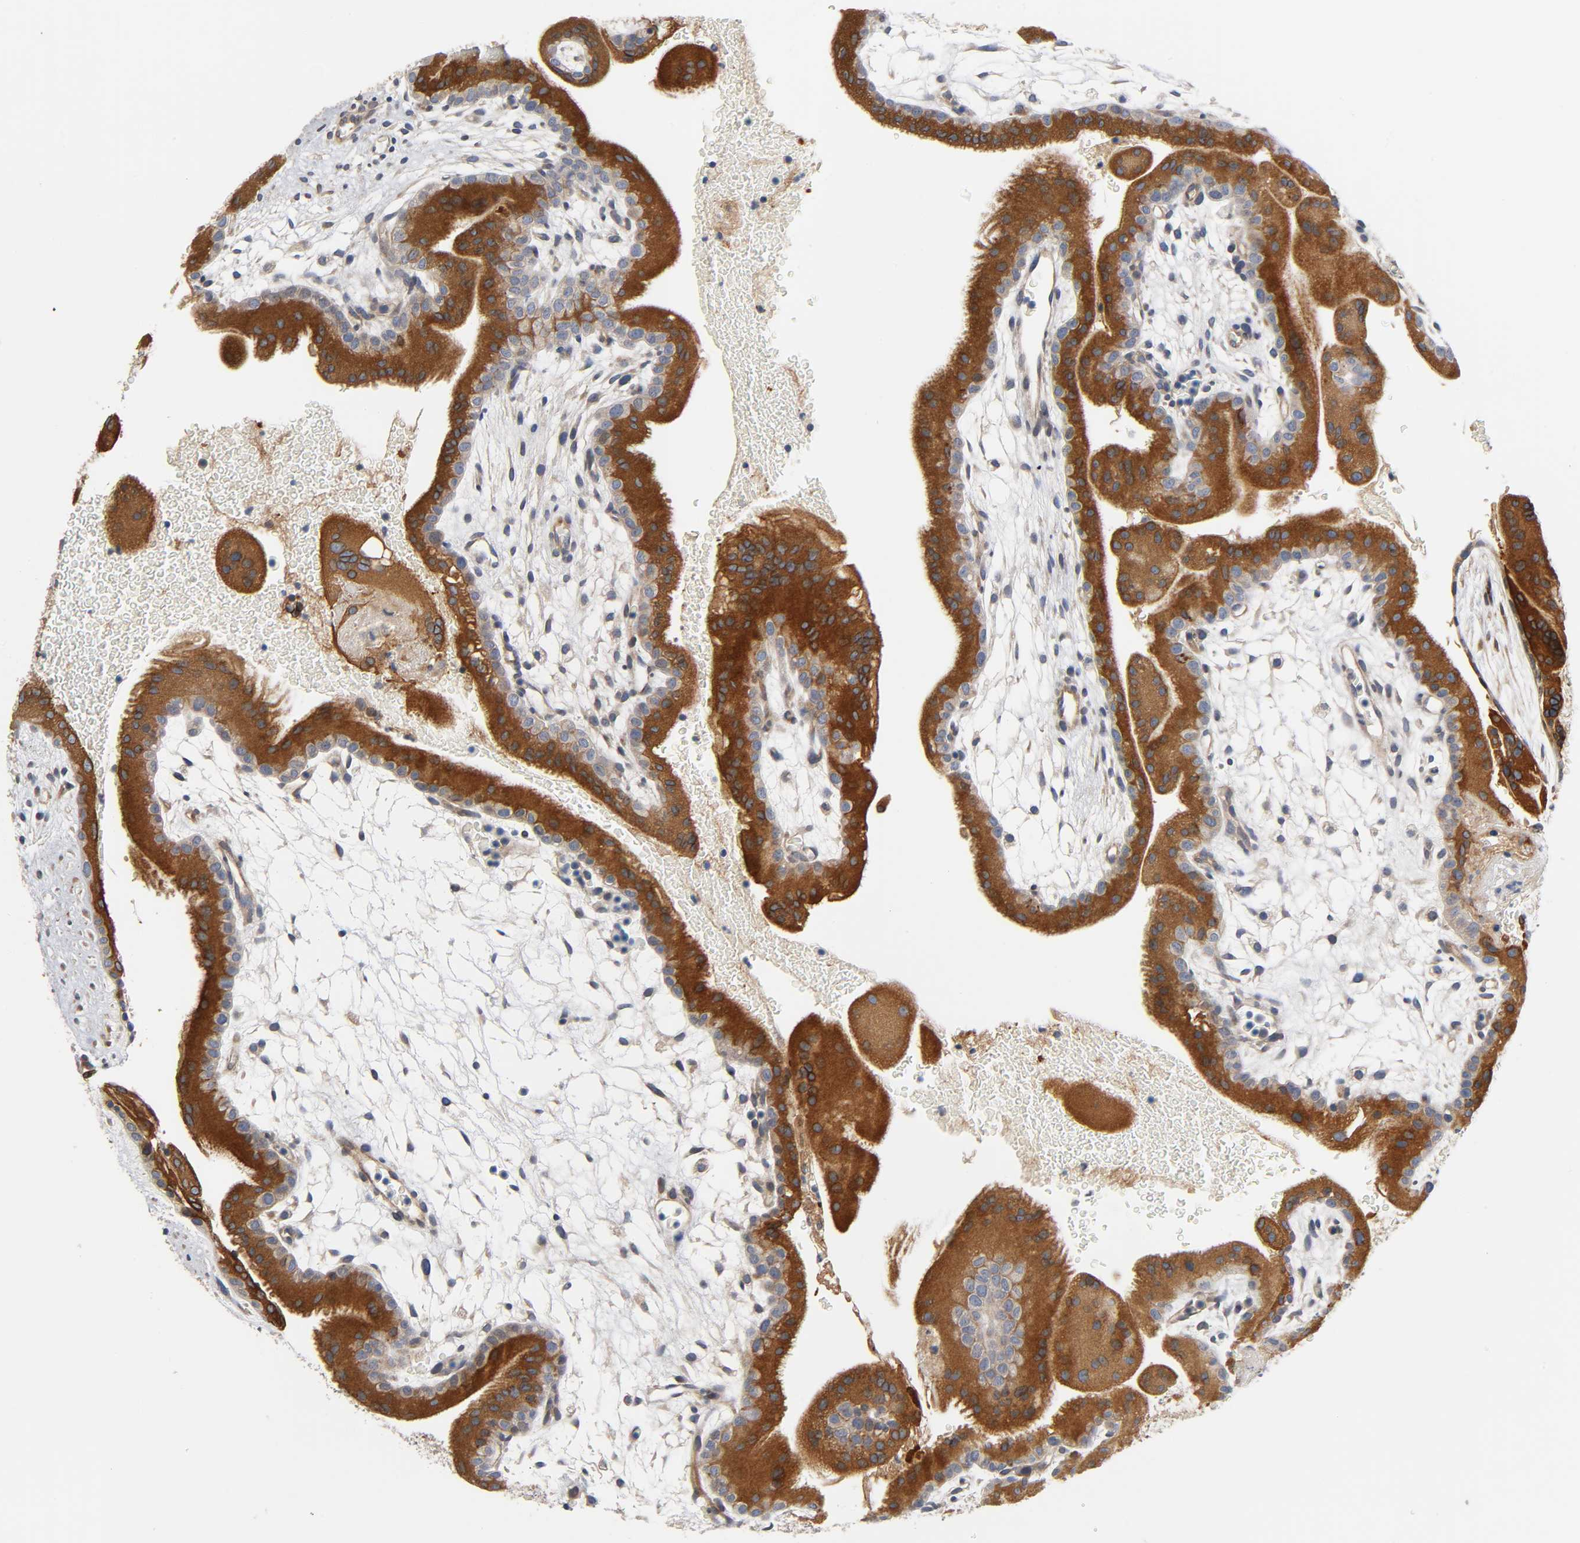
{"staining": {"intensity": "strong", "quantity": ">75%", "location": "cytoplasmic/membranous"}, "tissue": "placenta", "cell_type": "Trophoblastic cells", "image_type": "normal", "snomed": [{"axis": "morphology", "description": "Normal tissue, NOS"}, {"axis": "topography", "description": "Placenta"}], "caption": "Protein staining shows strong cytoplasmic/membranous staining in approximately >75% of trophoblastic cells in unremarkable placenta. Ihc stains the protein in brown and the nuclei are stained blue.", "gene": "ASB6", "patient": {"sex": "female", "age": 19}}